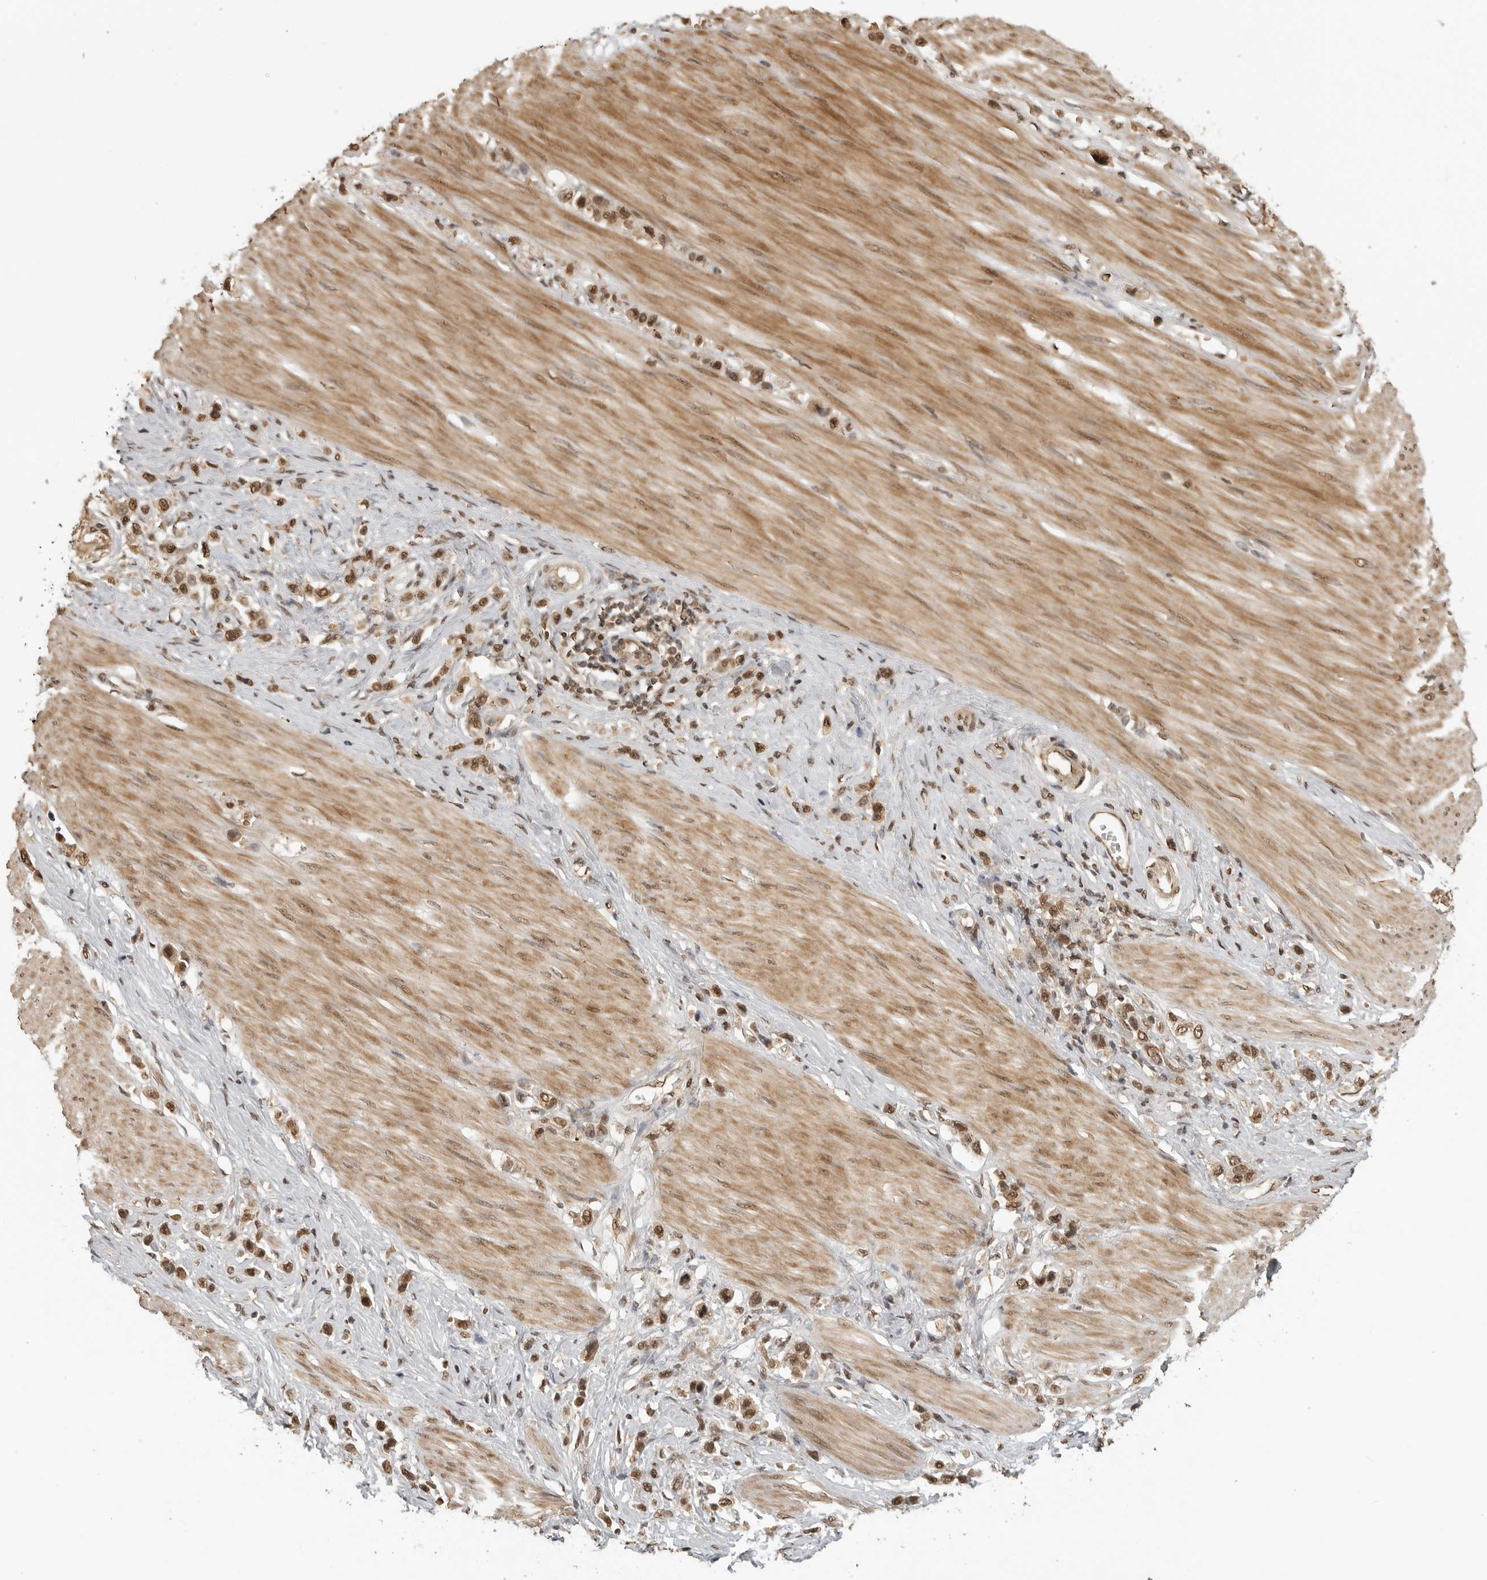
{"staining": {"intensity": "moderate", "quantity": ">75%", "location": "nuclear"}, "tissue": "stomach cancer", "cell_type": "Tumor cells", "image_type": "cancer", "snomed": [{"axis": "morphology", "description": "Adenocarcinoma, NOS"}, {"axis": "topography", "description": "Stomach"}], "caption": "The photomicrograph shows staining of stomach cancer, revealing moderate nuclear protein positivity (brown color) within tumor cells. (IHC, brightfield microscopy, high magnification).", "gene": "CLOCK", "patient": {"sex": "female", "age": 65}}